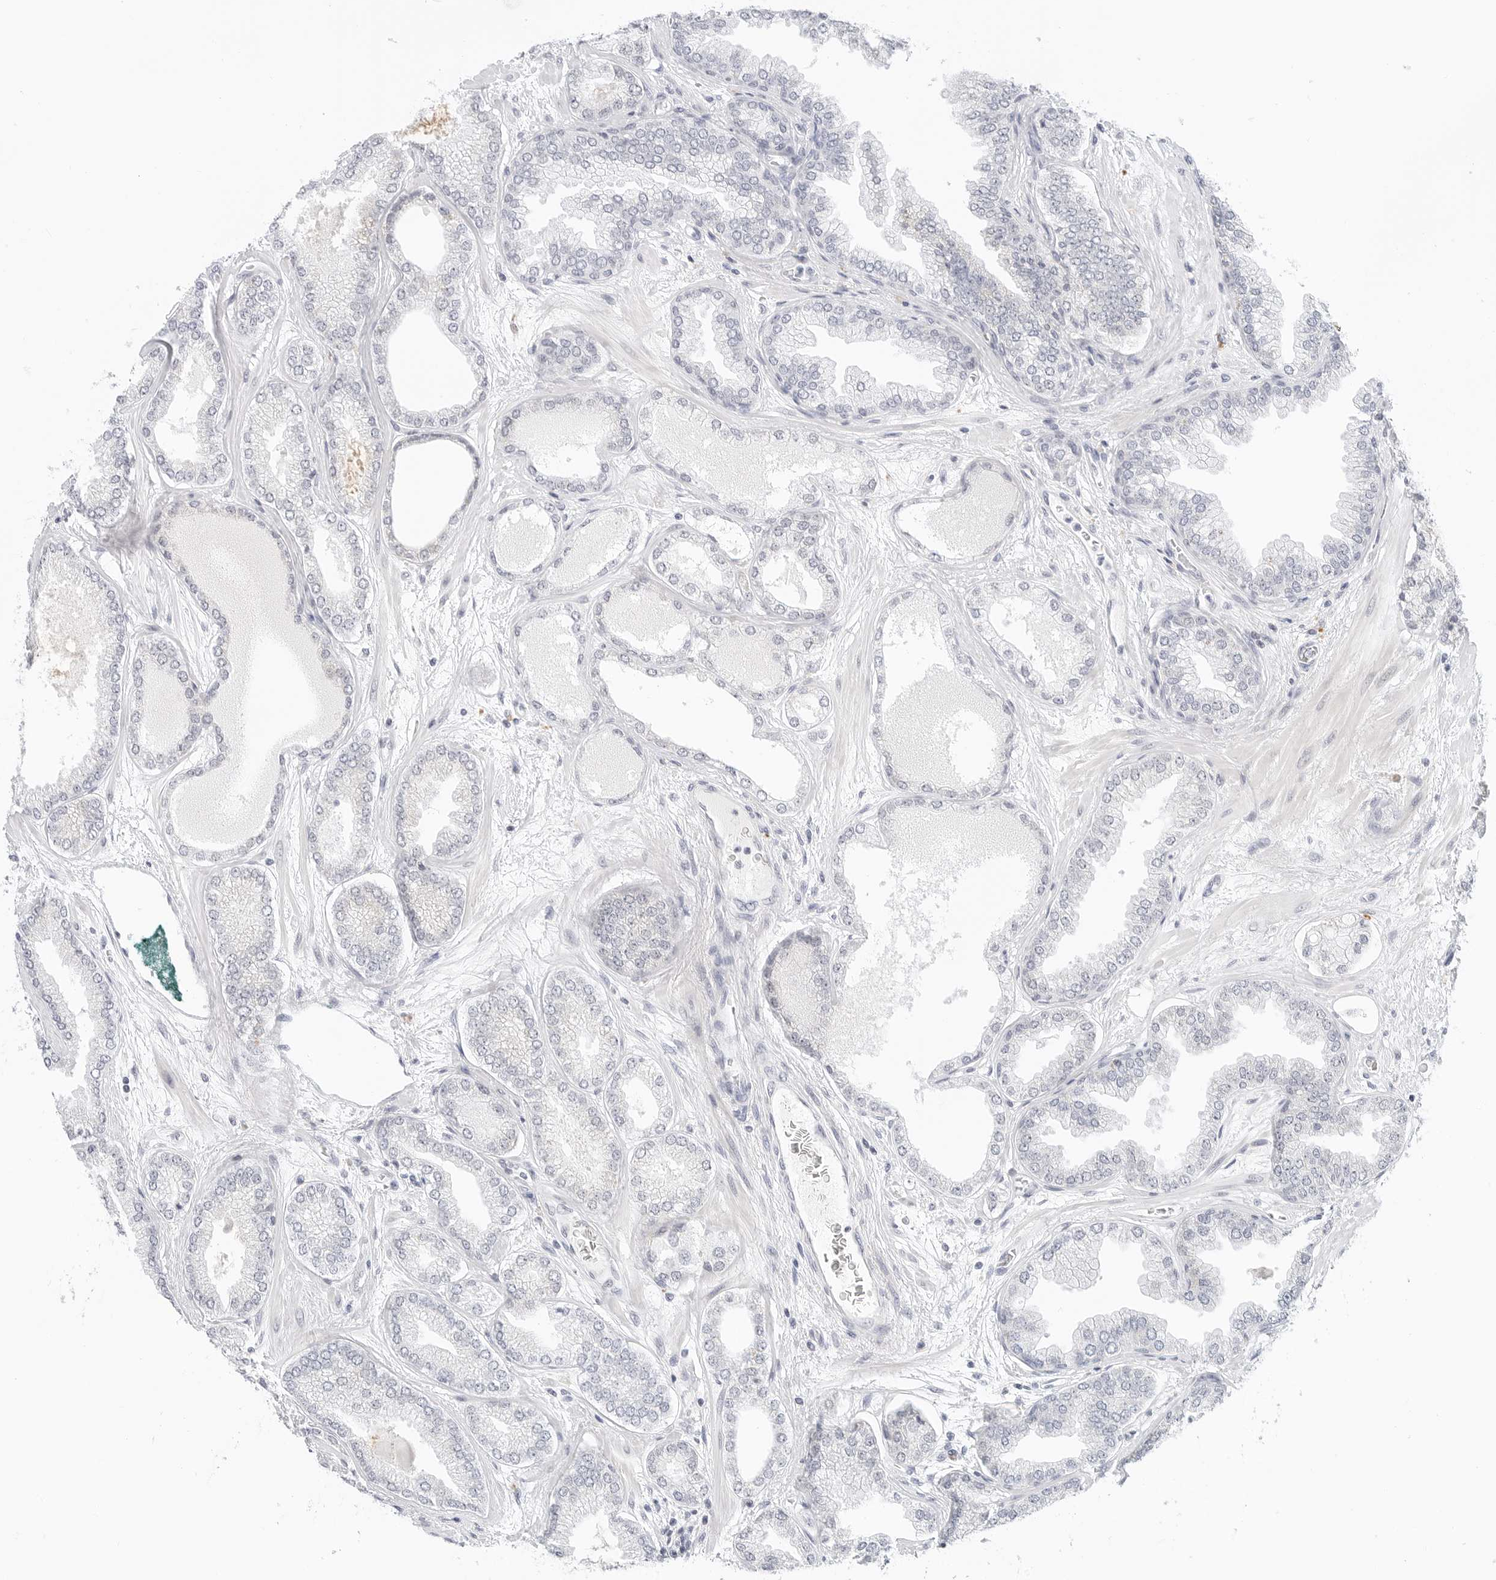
{"staining": {"intensity": "negative", "quantity": "none", "location": "none"}, "tissue": "prostate cancer", "cell_type": "Tumor cells", "image_type": "cancer", "snomed": [{"axis": "morphology", "description": "Adenocarcinoma, High grade"}, {"axis": "topography", "description": "Prostate"}], "caption": "Tumor cells show no significant staining in adenocarcinoma (high-grade) (prostate).", "gene": "TSEN2", "patient": {"sex": "male", "age": 58}}